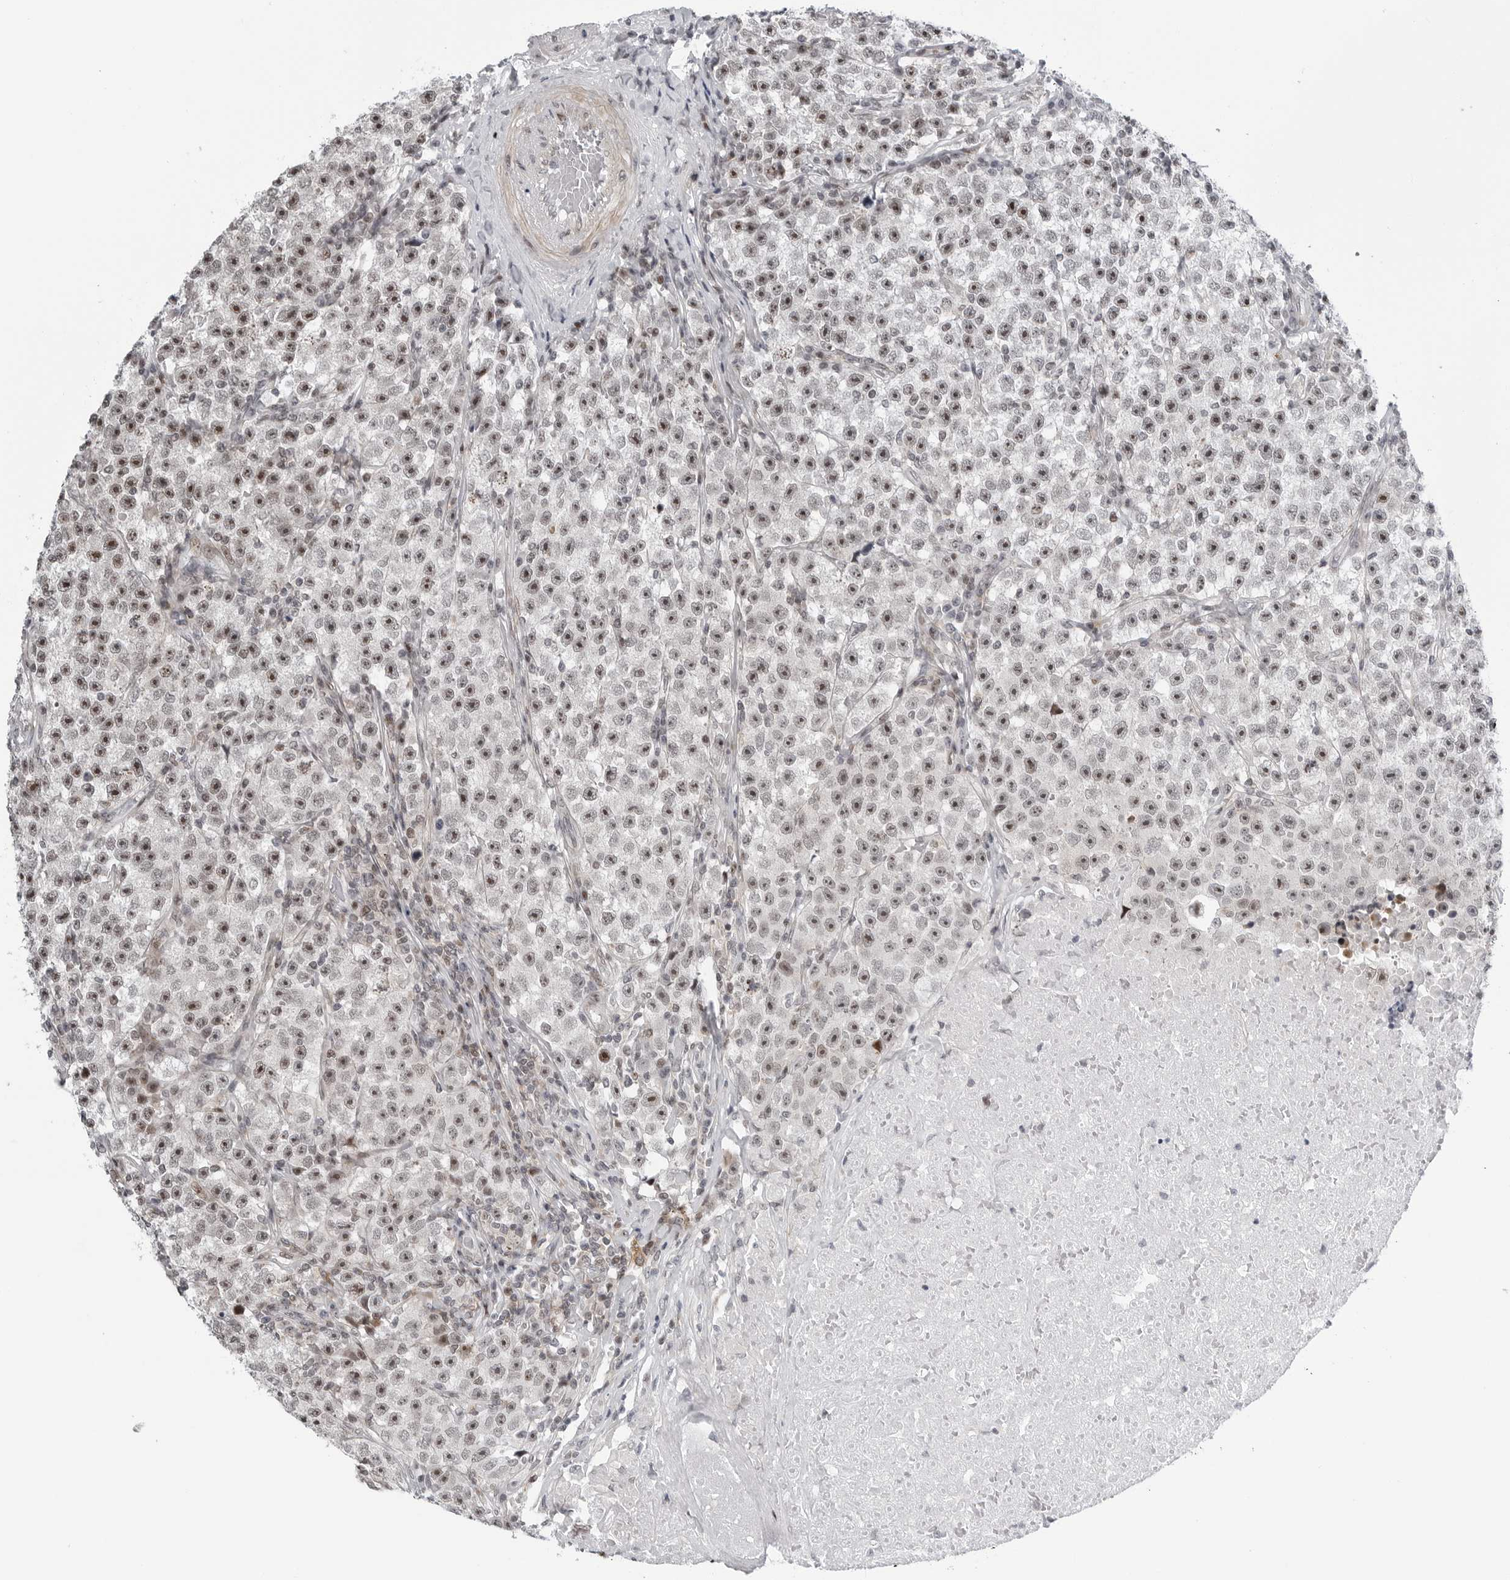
{"staining": {"intensity": "moderate", "quantity": "25%-75%", "location": "nuclear"}, "tissue": "testis cancer", "cell_type": "Tumor cells", "image_type": "cancer", "snomed": [{"axis": "morphology", "description": "Seminoma, NOS"}, {"axis": "topography", "description": "Testis"}], "caption": "An image of human testis seminoma stained for a protein shows moderate nuclear brown staining in tumor cells. (IHC, brightfield microscopy, high magnification).", "gene": "FAM135B", "patient": {"sex": "male", "age": 22}}